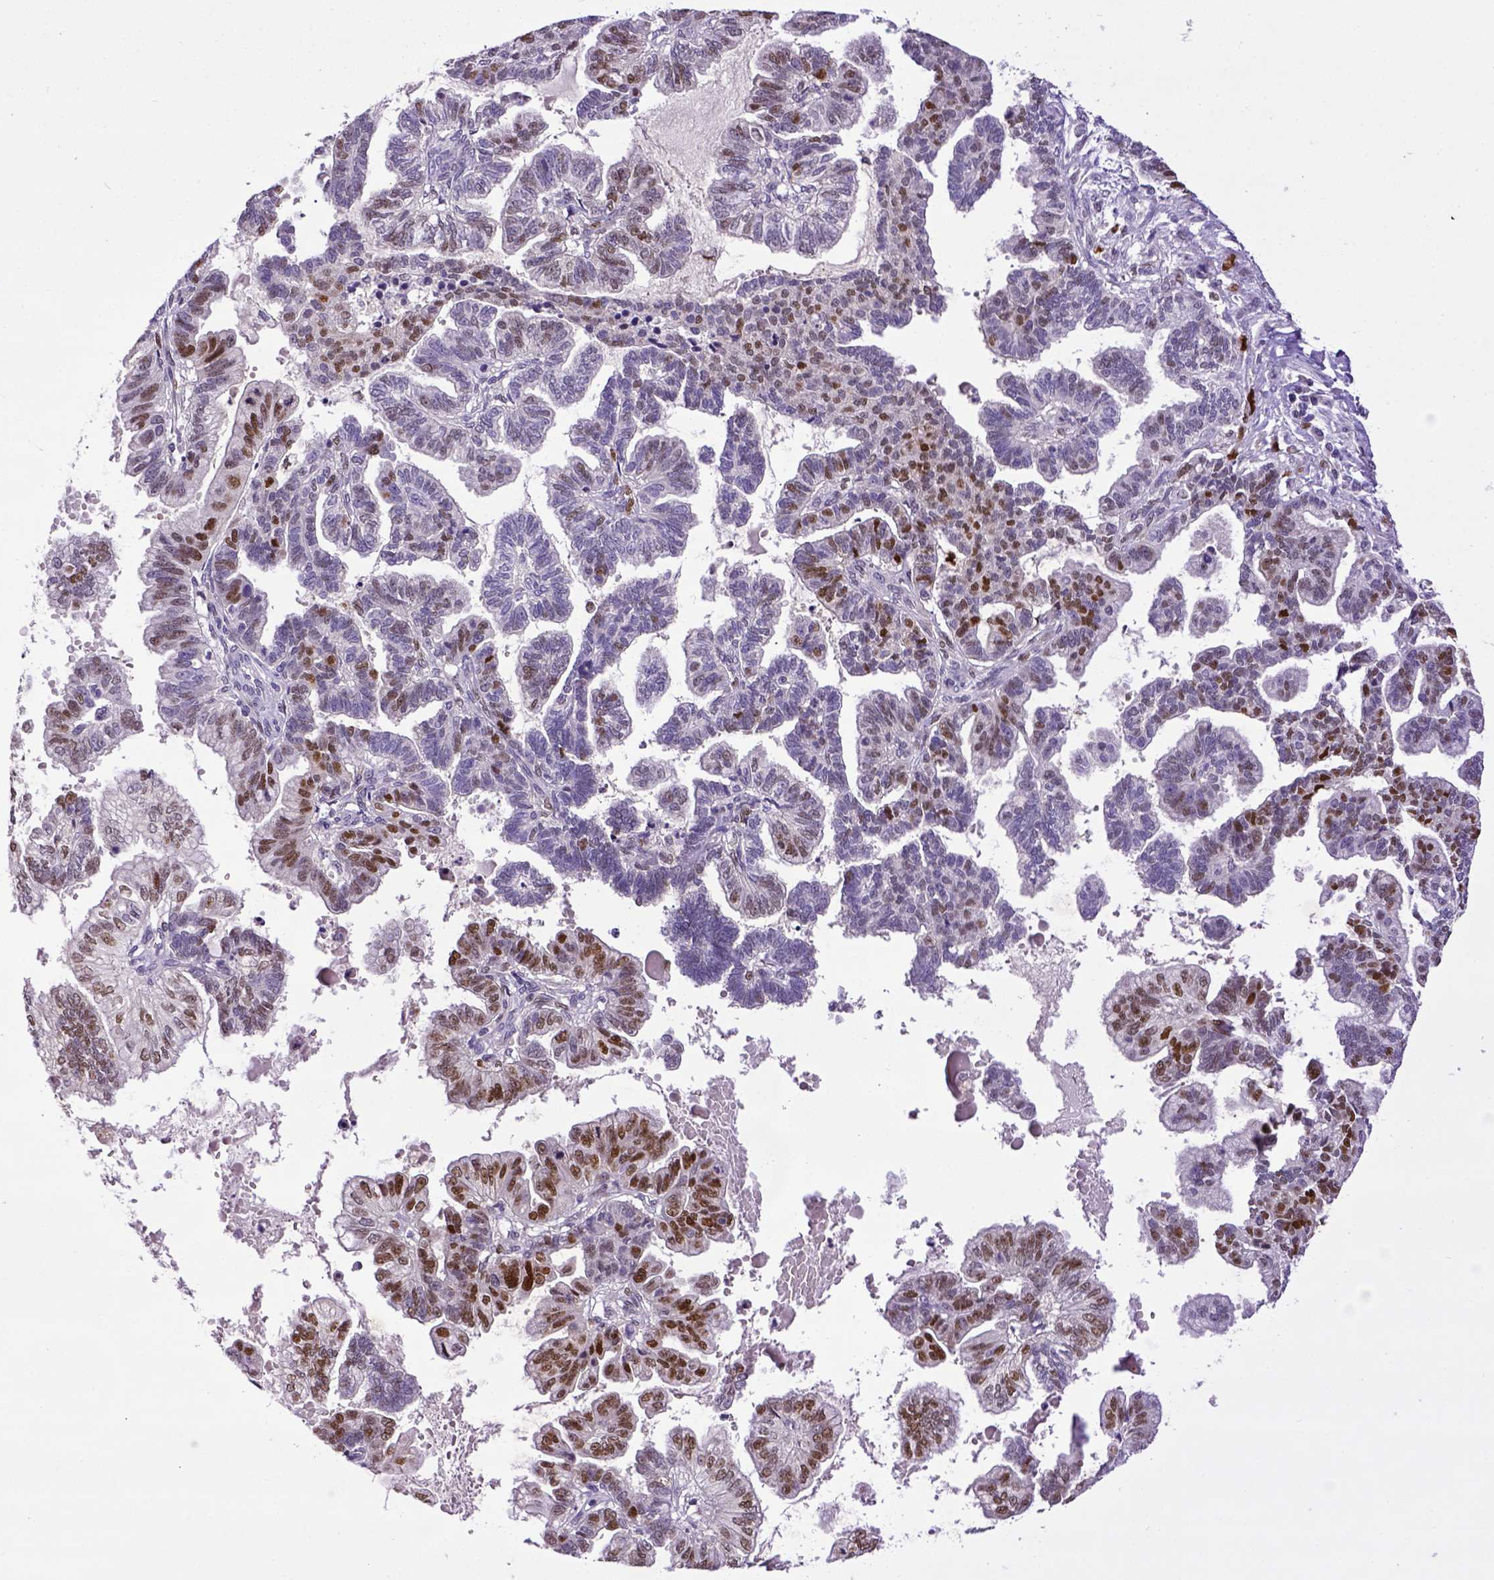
{"staining": {"intensity": "moderate", "quantity": "25%-75%", "location": "nuclear"}, "tissue": "stomach cancer", "cell_type": "Tumor cells", "image_type": "cancer", "snomed": [{"axis": "morphology", "description": "Adenocarcinoma, NOS"}, {"axis": "topography", "description": "Stomach"}], "caption": "Protein analysis of stomach adenocarcinoma tissue reveals moderate nuclear staining in approximately 25%-75% of tumor cells. (Brightfield microscopy of DAB IHC at high magnification).", "gene": "CDKN1A", "patient": {"sex": "male", "age": 83}}